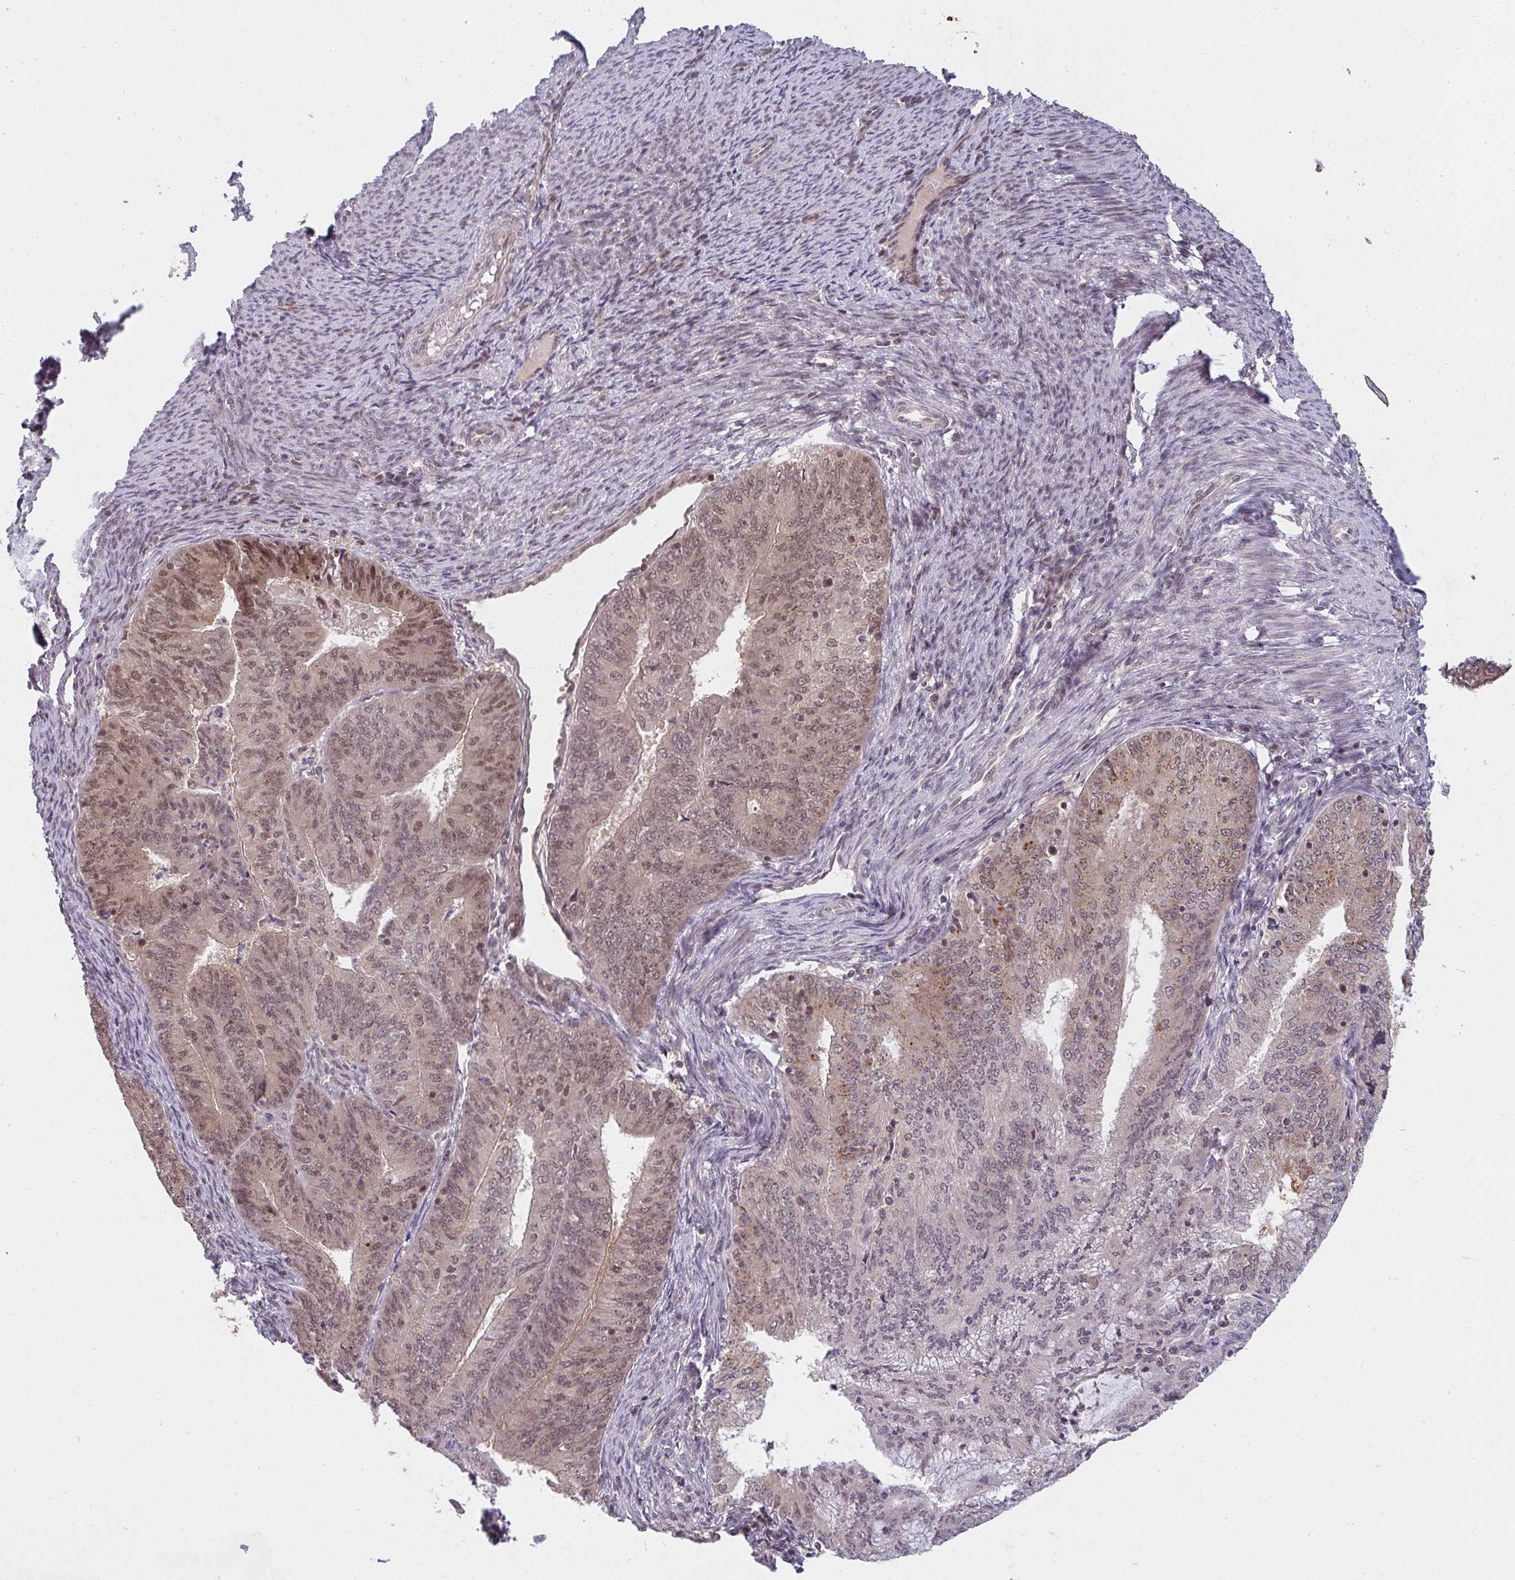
{"staining": {"intensity": "weak", "quantity": "25%-75%", "location": "nuclear"}, "tissue": "endometrial cancer", "cell_type": "Tumor cells", "image_type": "cancer", "snomed": [{"axis": "morphology", "description": "Adenocarcinoma, NOS"}, {"axis": "topography", "description": "Endometrium"}], "caption": "A low amount of weak nuclear staining is identified in about 25%-75% of tumor cells in endometrial adenocarcinoma tissue.", "gene": "GTF3C6", "patient": {"sex": "female", "age": 57}}